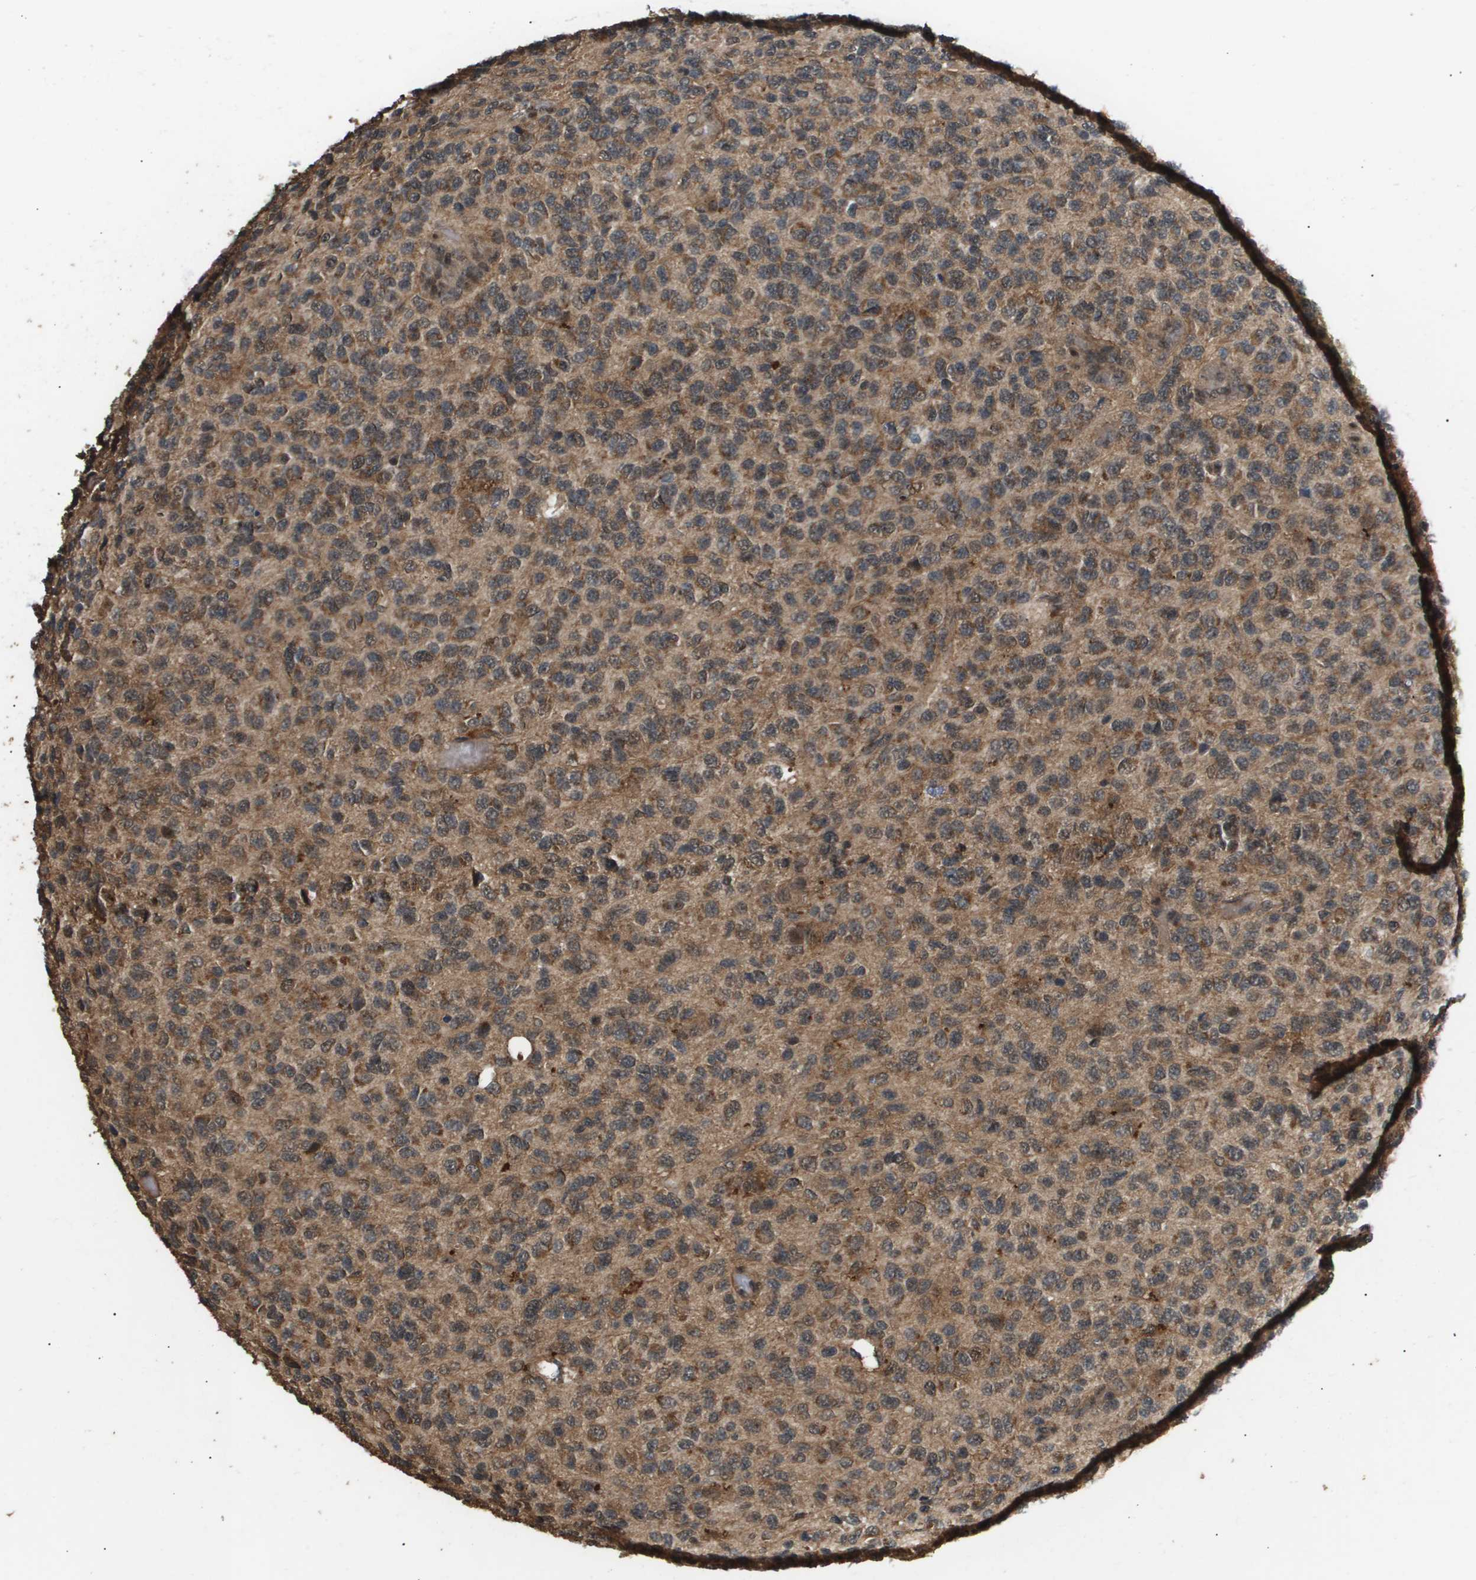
{"staining": {"intensity": "moderate", "quantity": ">75%", "location": "cytoplasmic/membranous"}, "tissue": "glioma", "cell_type": "Tumor cells", "image_type": "cancer", "snomed": [{"axis": "morphology", "description": "Glioma, malignant, High grade"}, {"axis": "topography", "description": "pancreas cauda"}], "caption": "Glioma stained with DAB IHC demonstrates medium levels of moderate cytoplasmic/membranous positivity in approximately >75% of tumor cells.", "gene": "ING1", "patient": {"sex": "male", "age": 60}}